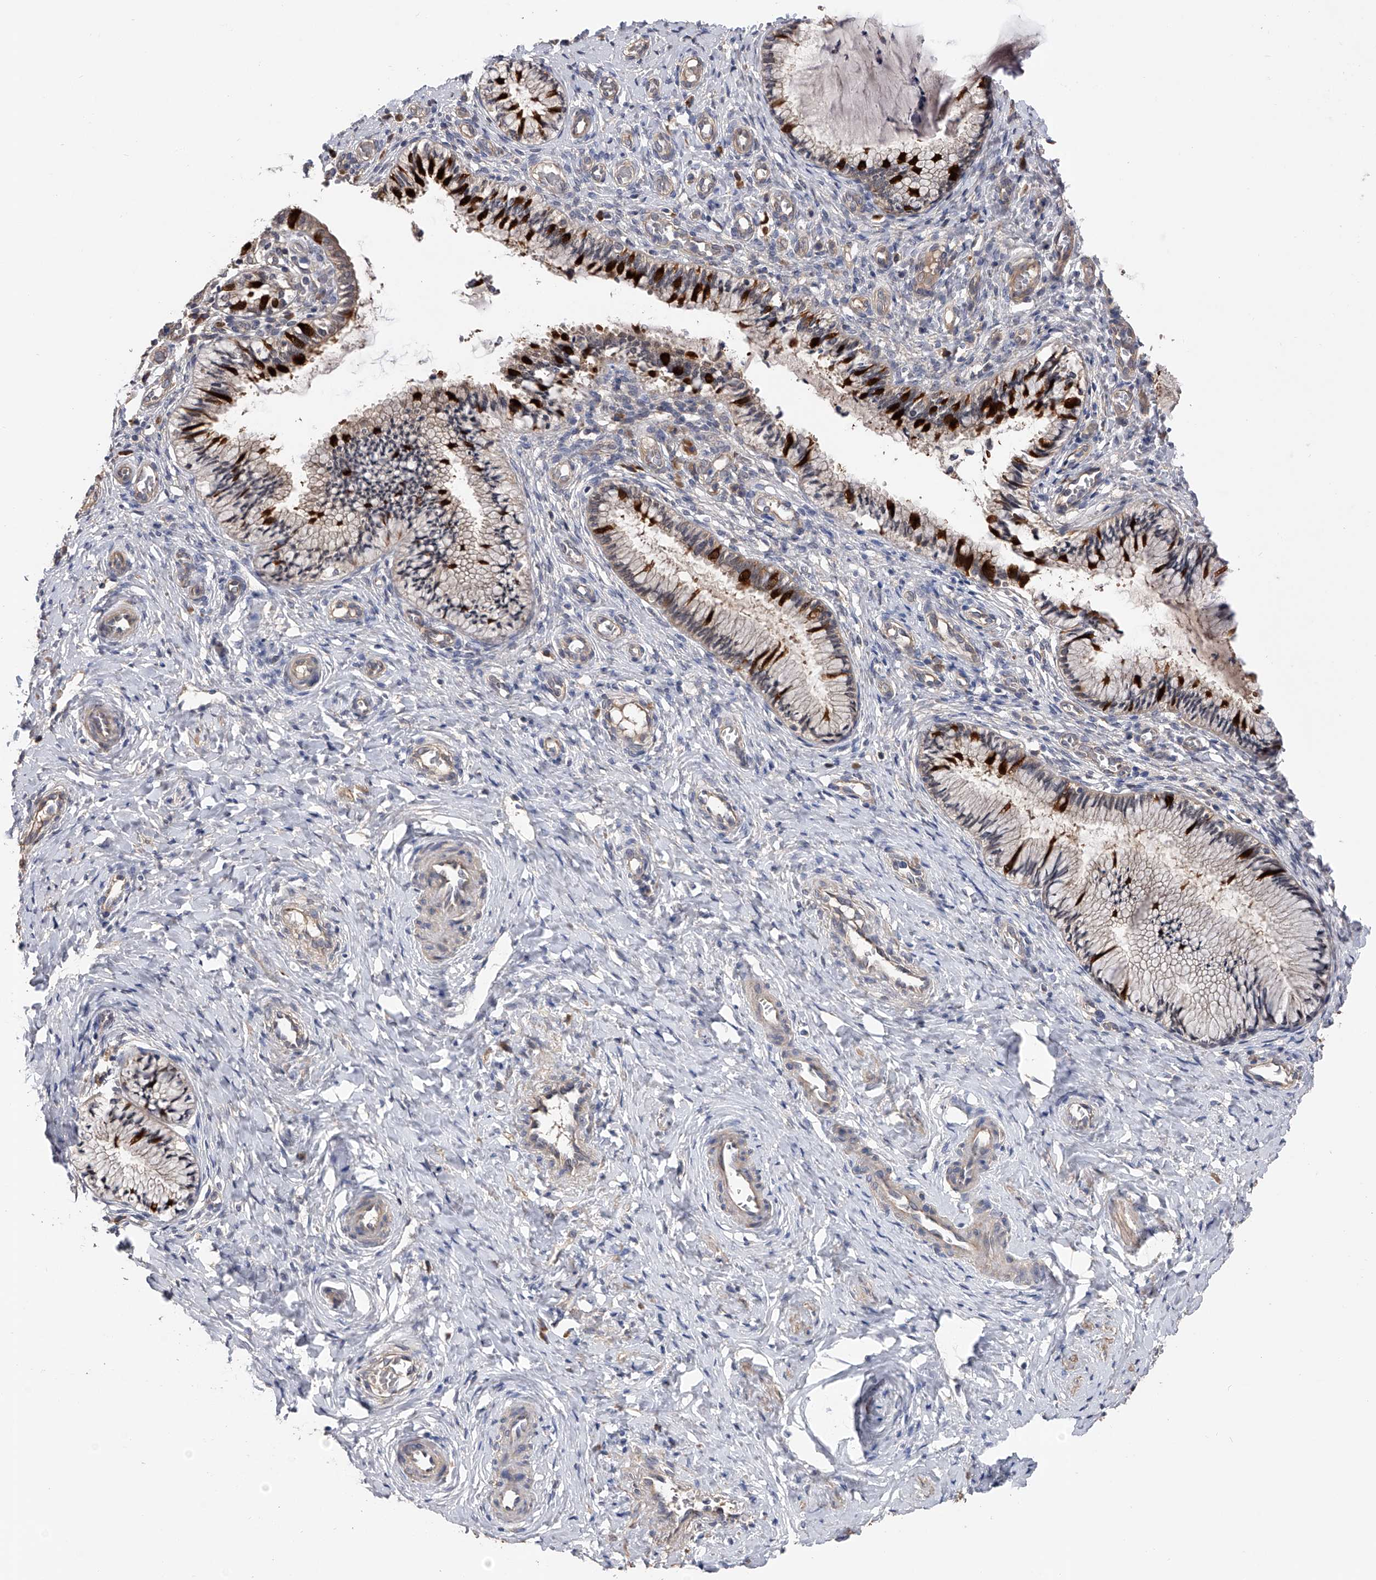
{"staining": {"intensity": "strong", "quantity": "25%-75%", "location": "cytoplasmic/membranous"}, "tissue": "cervix", "cell_type": "Glandular cells", "image_type": "normal", "snomed": [{"axis": "morphology", "description": "Normal tissue, NOS"}, {"axis": "topography", "description": "Cervix"}], "caption": "Brown immunohistochemical staining in unremarkable cervix displays strong cytoplasmic/membranous positivity in about 25%-75% of glandular cells.", "gene": "CFAP298", "patient": {"sex": "female", "age": 27}}